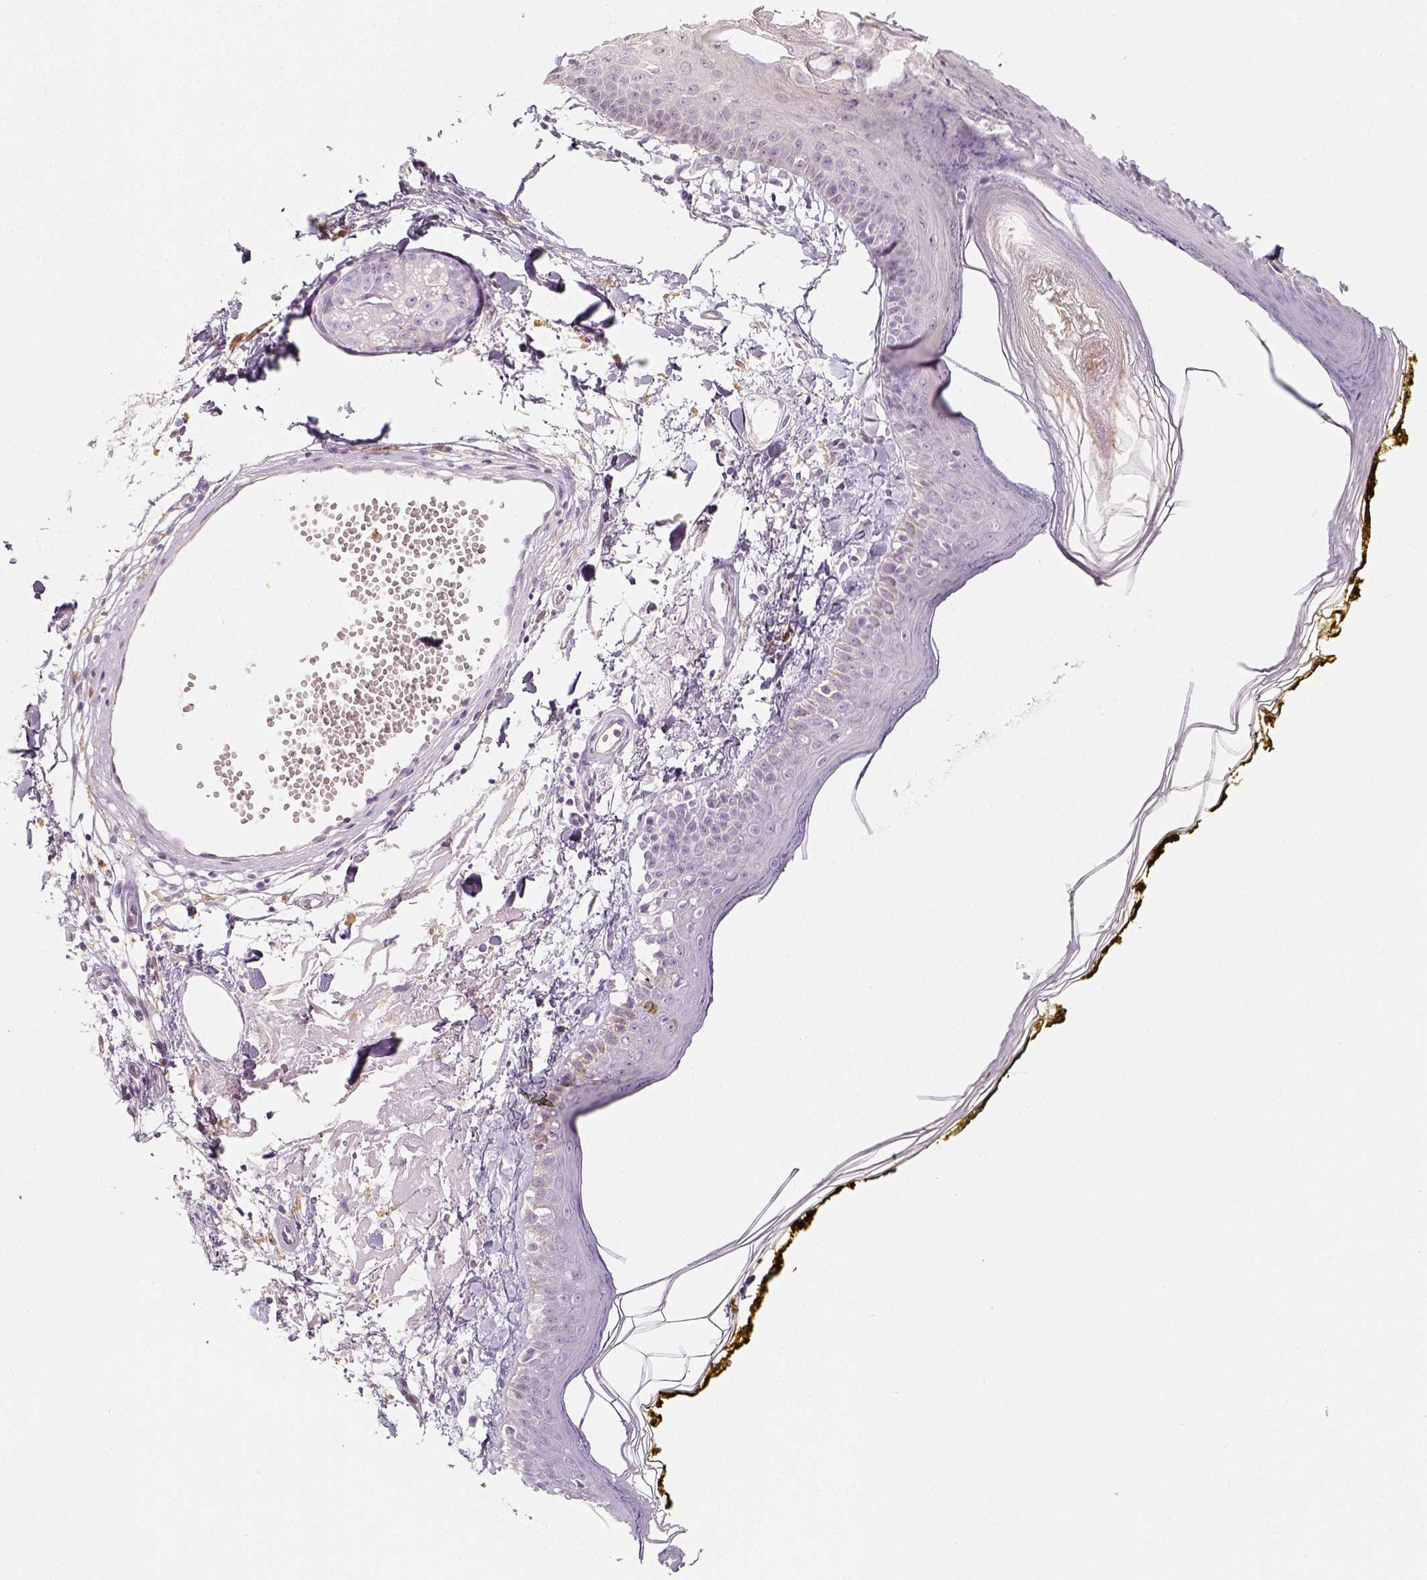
{"staining": {"intensity": "negative", "quantity": "none", "location": "none"}, "tissue": "skin", "cell_type": "Fibroblasts", "image_type": "normal", "snomed": [{"axis": "morphology", "description": "Normal tissue, NOS"}, {"axis": "topography", "description": "Skin"}], "caption": "DAB immunohistochemical staining of unremarkable human skin displays no significant positivity in fibroblasts.", "gene": "NECAB2", "patient": {"sex": "male", "age": 76}}